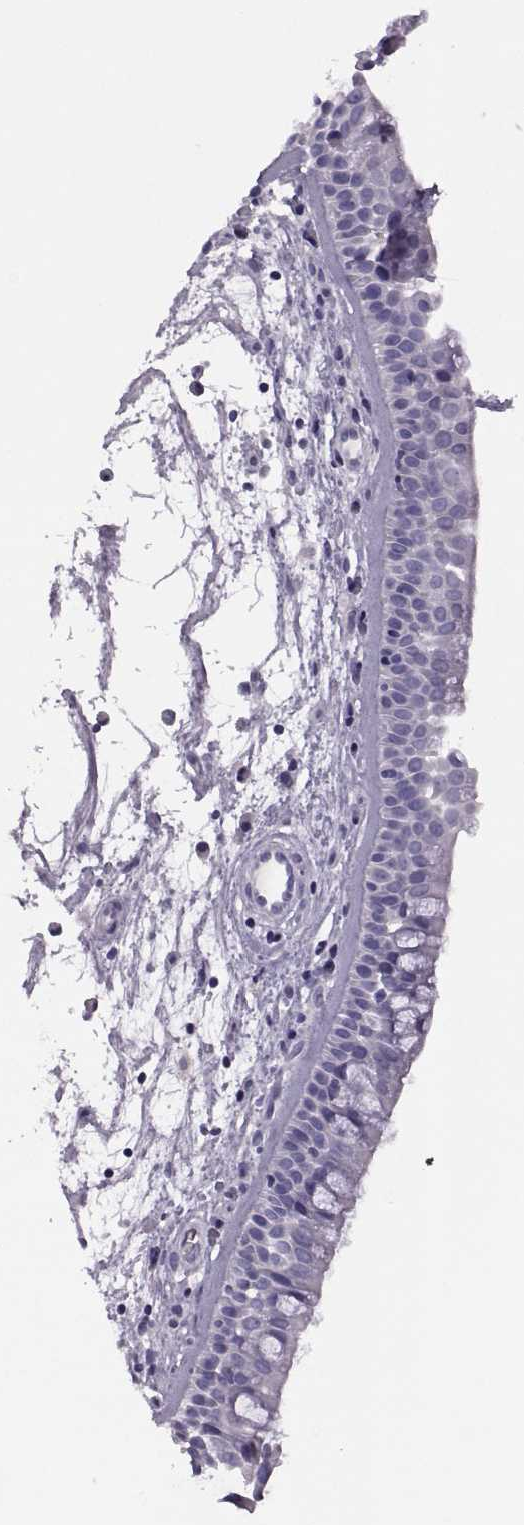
{"staining": {"intensity": "negative", "quantity": "none", "location": "none"}, "tissue": "nasopharynx", "cell_type": "Respiratory epithelial cells", "image_type": "normal", "snomed": [{"axis": "morphology", "description": "Normal tissue, NOS"}, {"axis": "topography", "description": "Nasopharynx"}], "caption": "Nasopharynx was stained to show a protein in brown. There is no significant positivity in respiratory epithelial cells. (Stains: DAB IHC with hematoxylin counter stain, Microscopy: brightfield microscopy at high magnification).", "gene": "RSPH6A", "patient": {"sex": "female", "age": 68}}